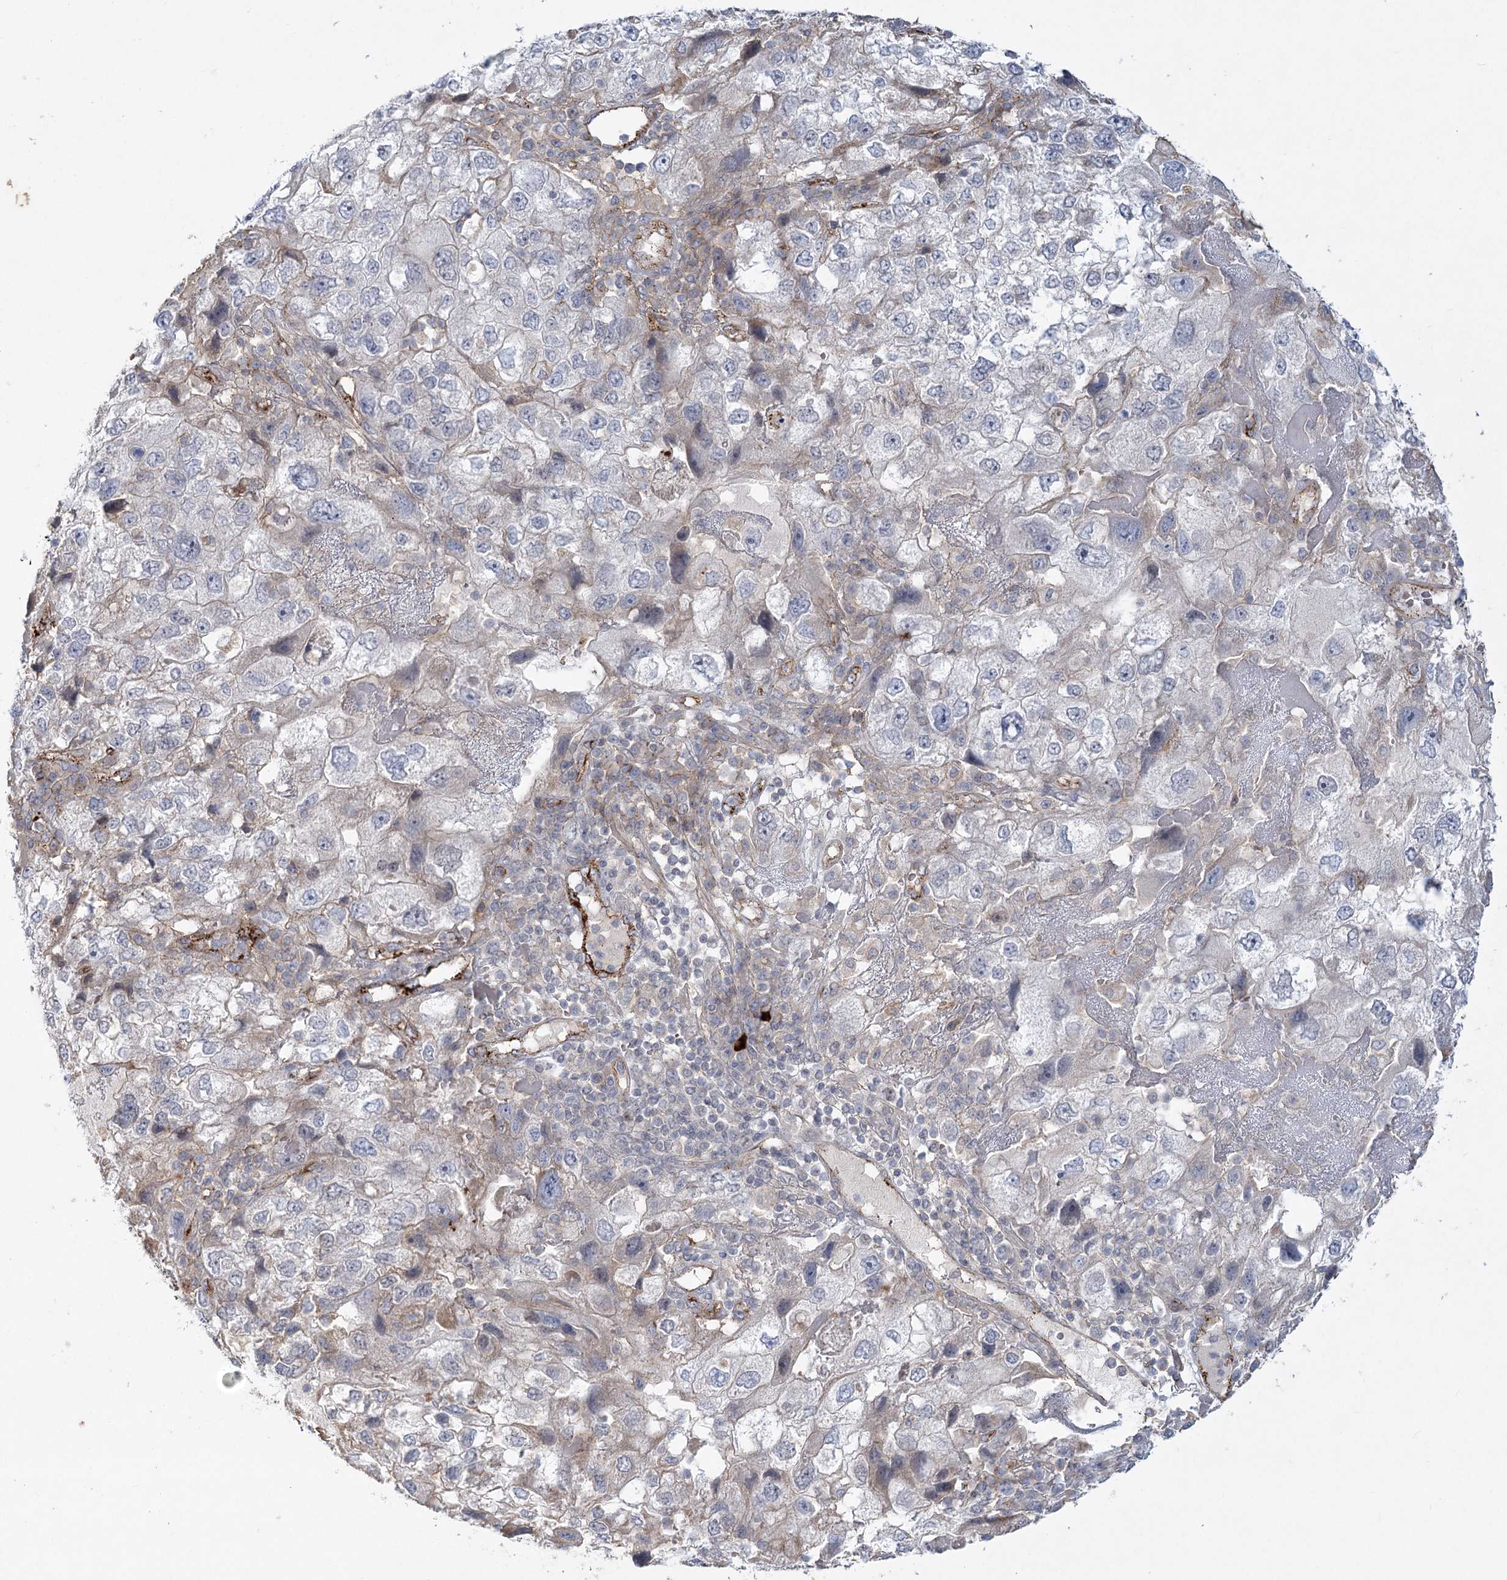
{"staining": {"intensity": "negative", "quantity": "none", "location": "none"}, "tissue": "endometrial cancer", "cell_type": "Tumor cells", "image_type": "cancer", "snomed": [{"axis": "morphology", "description": "Adenocarcinoma, NOS"}, {"axis": "topography", "description": "Endometrium"}], "caption": "Histopathology image shows no significant protein staining in tumor cells of endometrial adenocarcinoma. Brightfield microscopy of IHC stained with DAB (brown) and hematoxylin (blue), captured at high magnification.", "gene": "KBTBD4", "patient": {"sex": "female", "age": 49}}